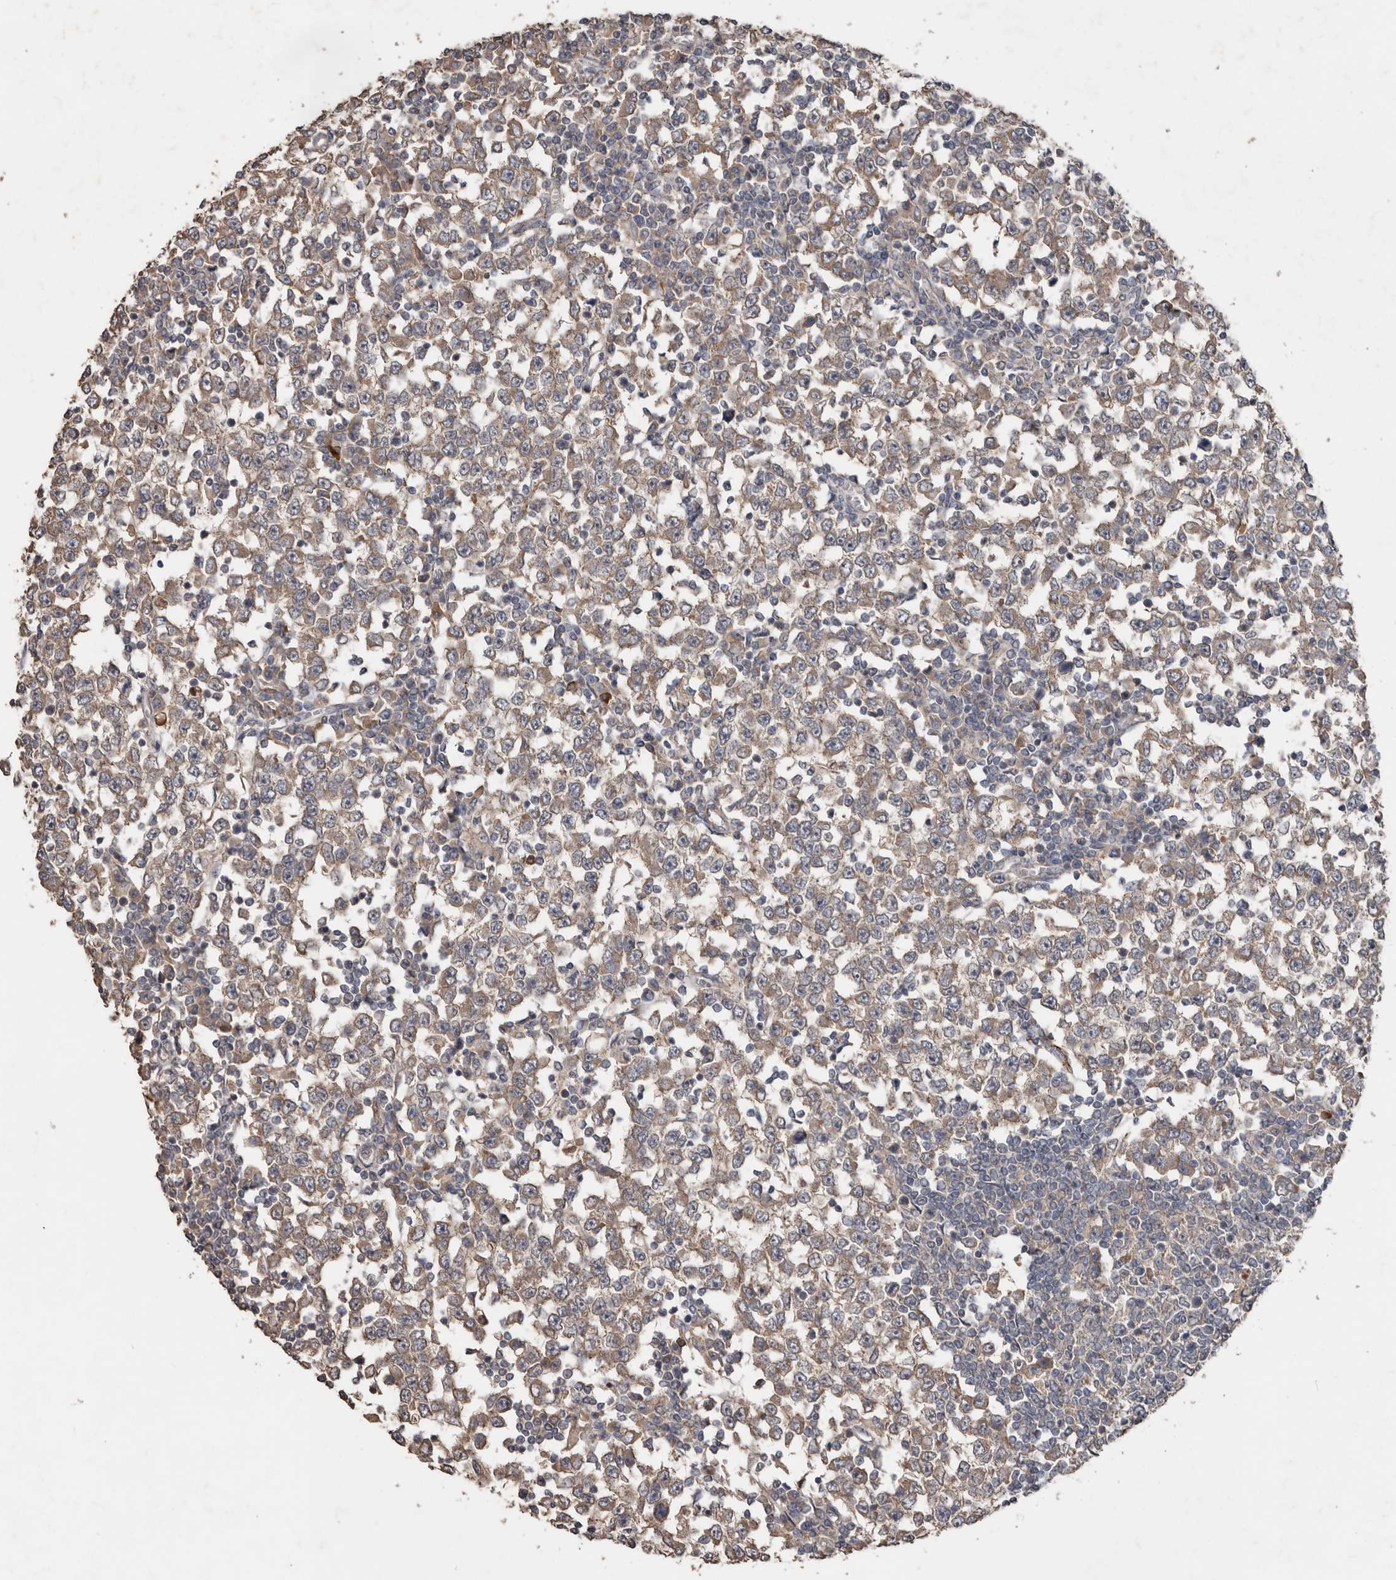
{"staining": {"intensity": "weak", "quantity": ">75%", "location": "cytoplasmic/membranous"}, "tissue": "testis cancer", "cell_type": "Tumor cells", "image_type": "cancer", "snomed": [{"axis": "morphology", "description": "Seminoma, NOS"}, {"axis": "topography", "description": "Testis"}], "caption": "A high-resolution micrograph shows IHC staining of seminoma (testis), which demonstrates weak cytoplasmic/membranous expression in about >75% of tumor cells.", "gene": "HYAL4", "patient": {"sex": "male", "age": 65}}